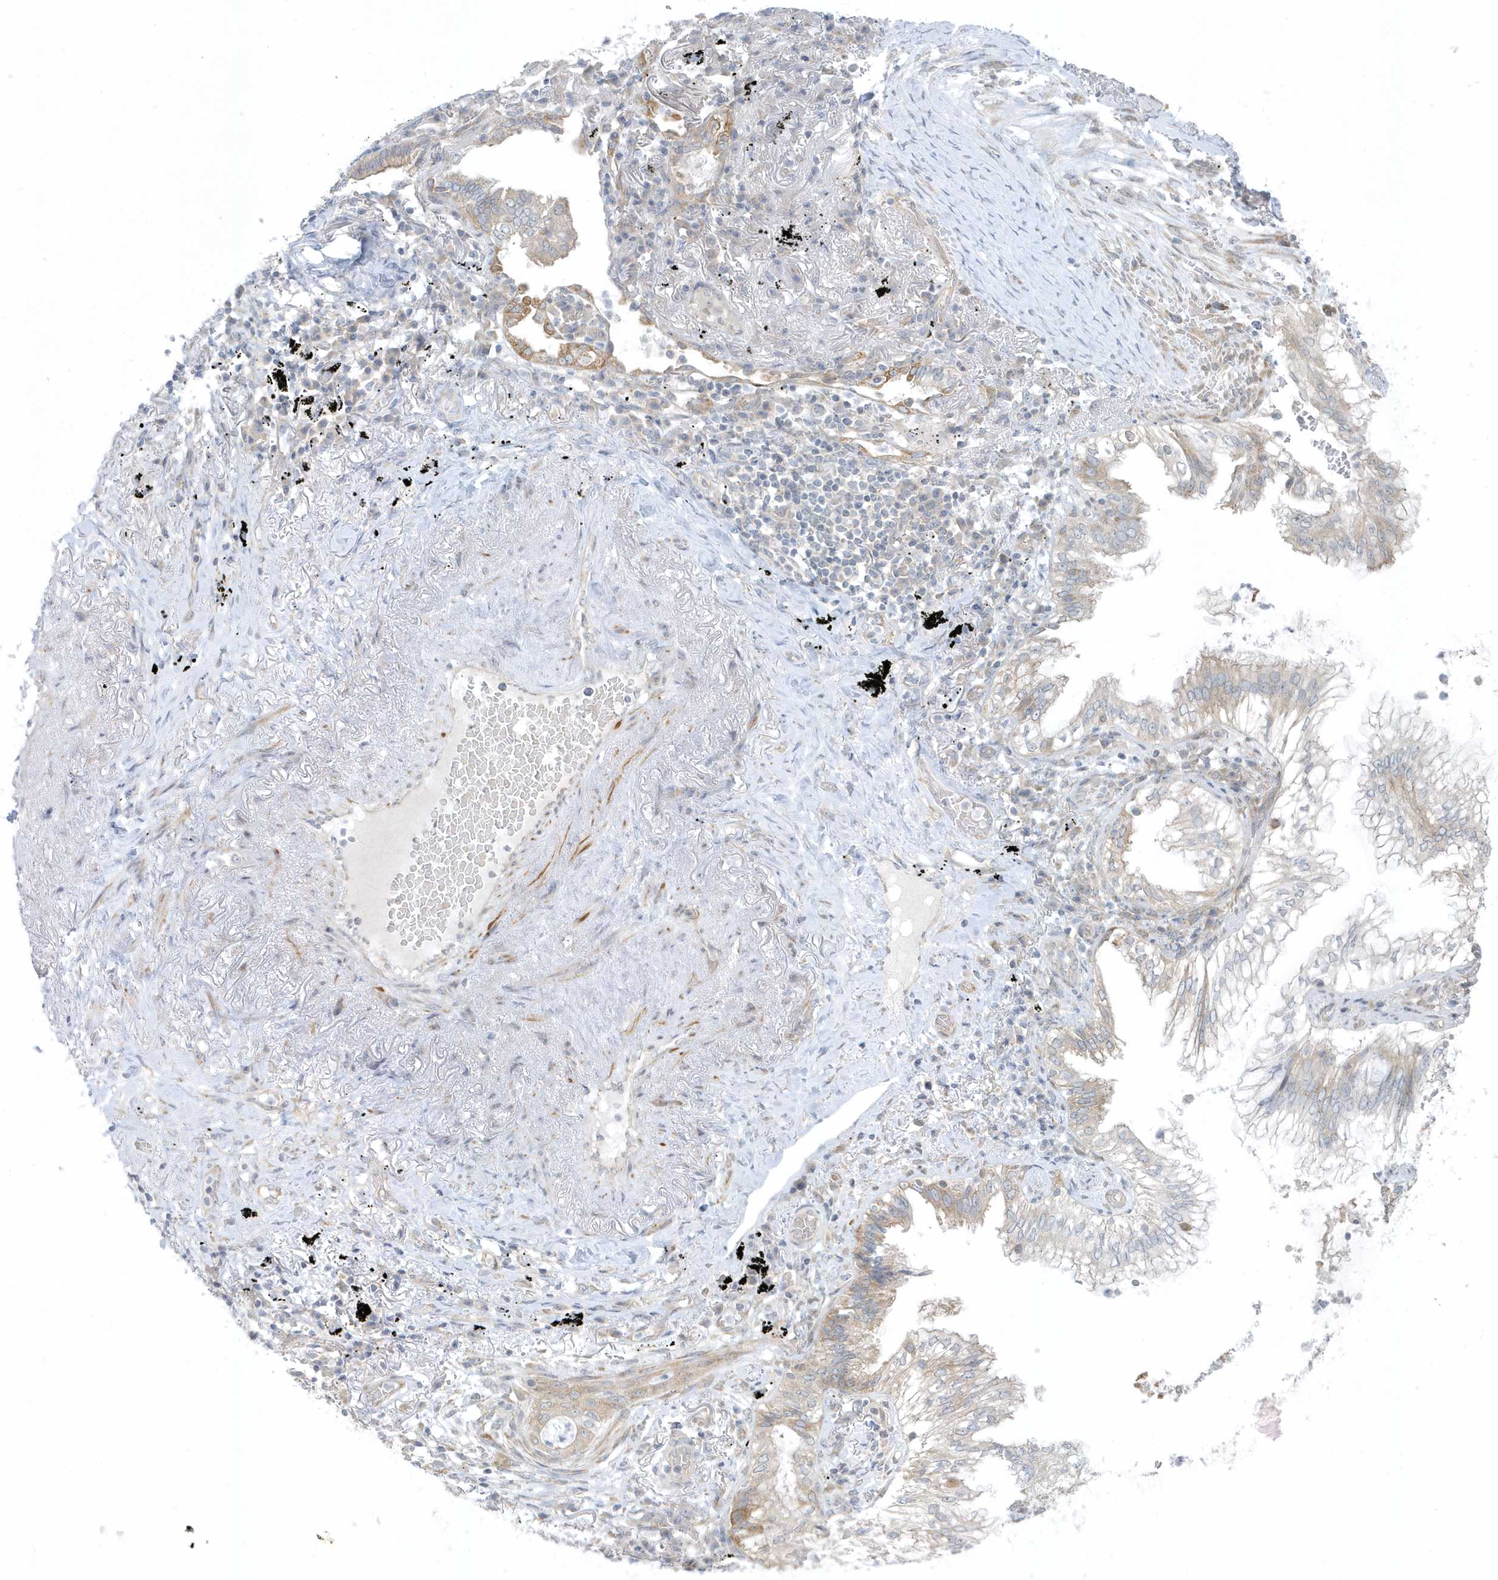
{"staining": {"intensity": "moderate", "quantity": "<25%", "location": "cytoplasmic/membranous"}, "tissue": "lung cancer", "cell_type": "Tumor cells", "image_type": "cancer", "snomed": [{"axis": "morphology", "description": "Adenocarcinoma, NOS"}, {"axis": "topography", "description": "Lung"}], "caption": "The micrograph exhibits staining of lung cancer, revealing moderate cytoplasmic/membranous protein positivity (brown color) within tumor cells.", "gene": "SCN3A", "patient": {"sex": "female", "age": 70}}